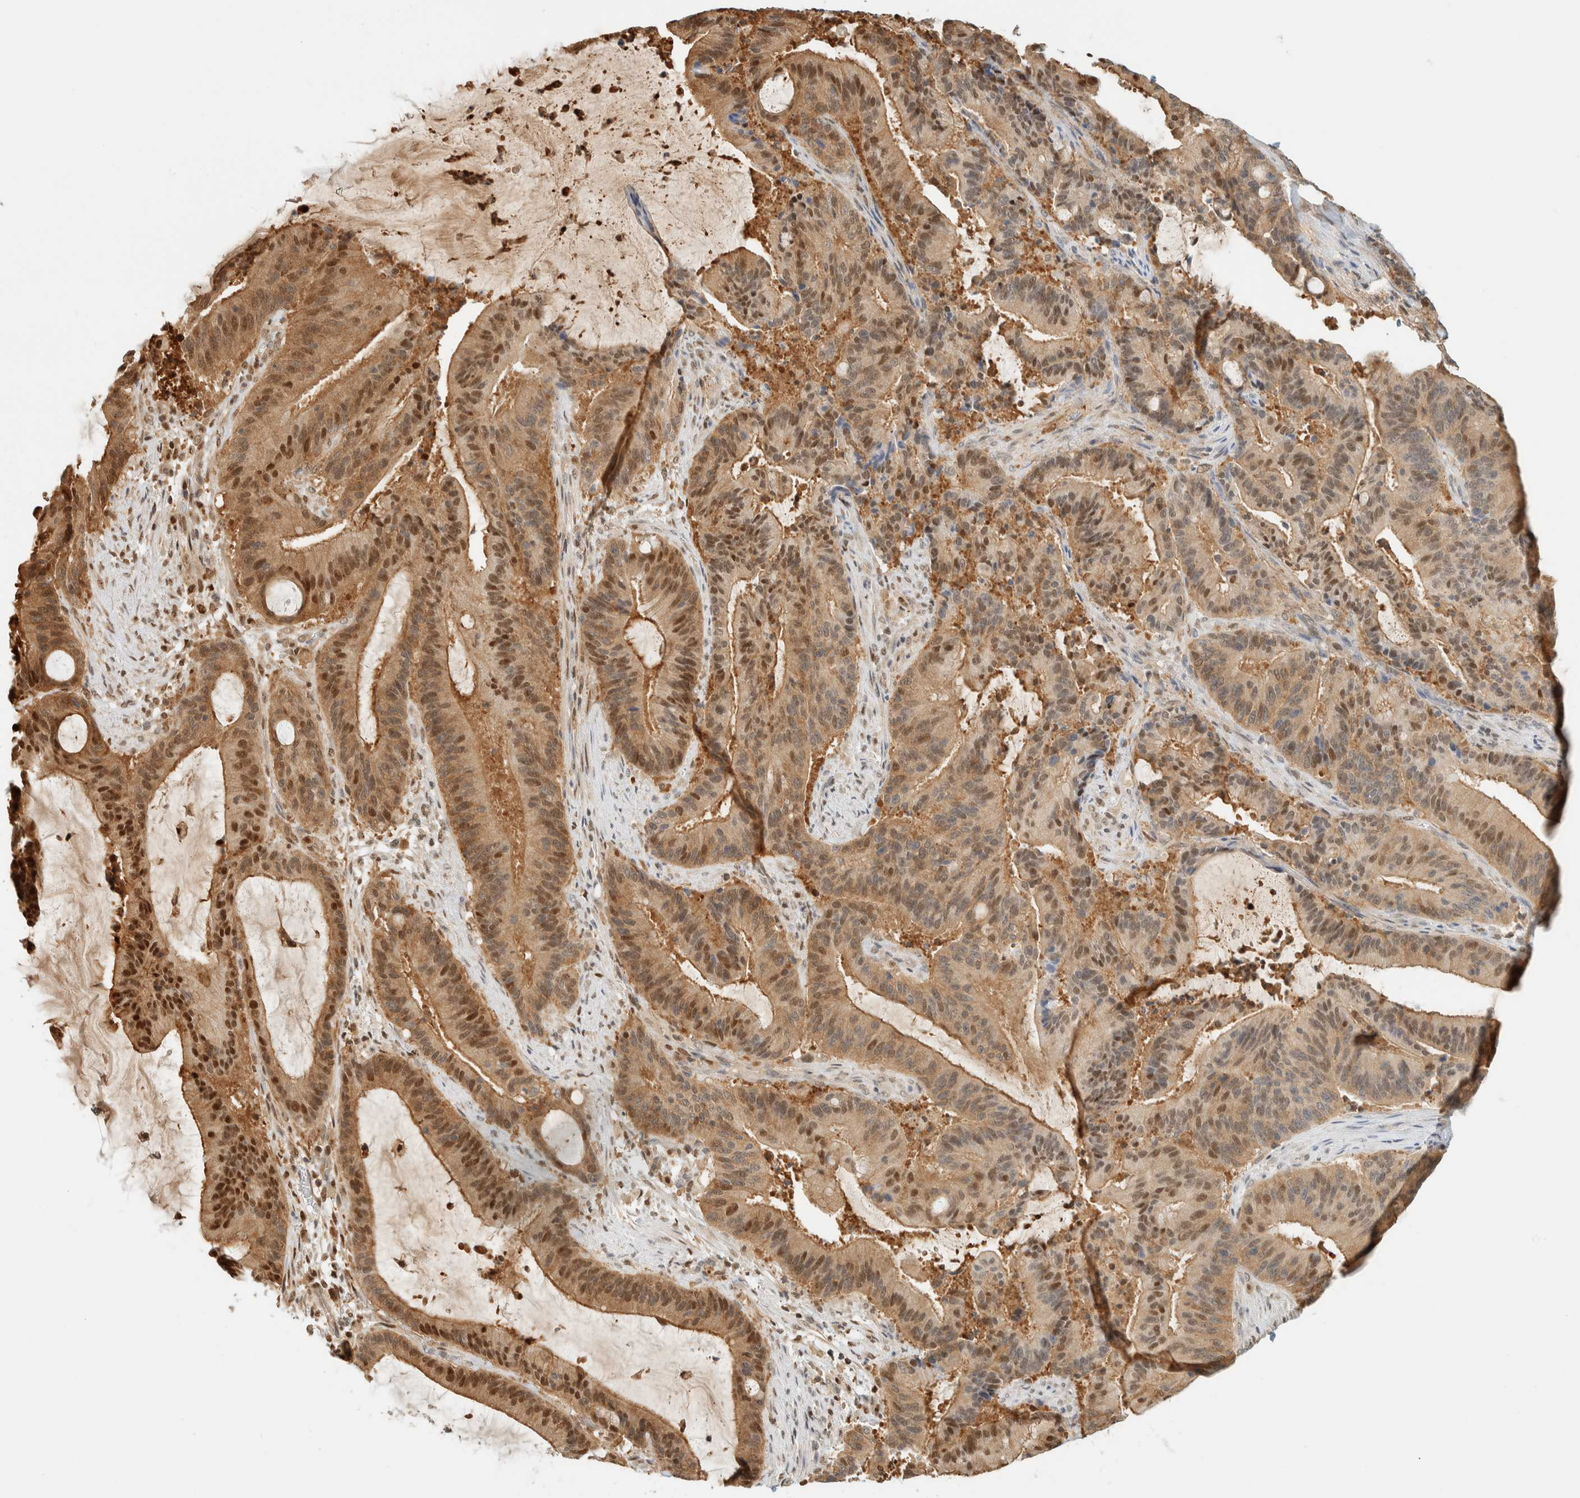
{"staining": {"intensity": "moderate", "quantity": ">75%", "location": "cytoplasmic/membranous,nuclear"}, "tissue": "liver cancer", "cell_type": "Tumor cells", "image_type": "cancer", "snomed": [{"axis": "morphology", "description": "Normal tissue, NOS"}, {"axis": "morphology", "description": "Cholangiocarcinoma"}, {"axis": "topography", "description": "Liver"}, {"axis": "topography", "description": "Peripheral nerve tissue"}], "caption": "Immunohistochemistry of liver cholangiocarcinoma exhibits medium levels of moderate cytoplasmic/membranous and nuclear staining in about >75% of tumor cells.", "gene": "ZBTB37", "patient": {"sex": "female", "age": 73}}